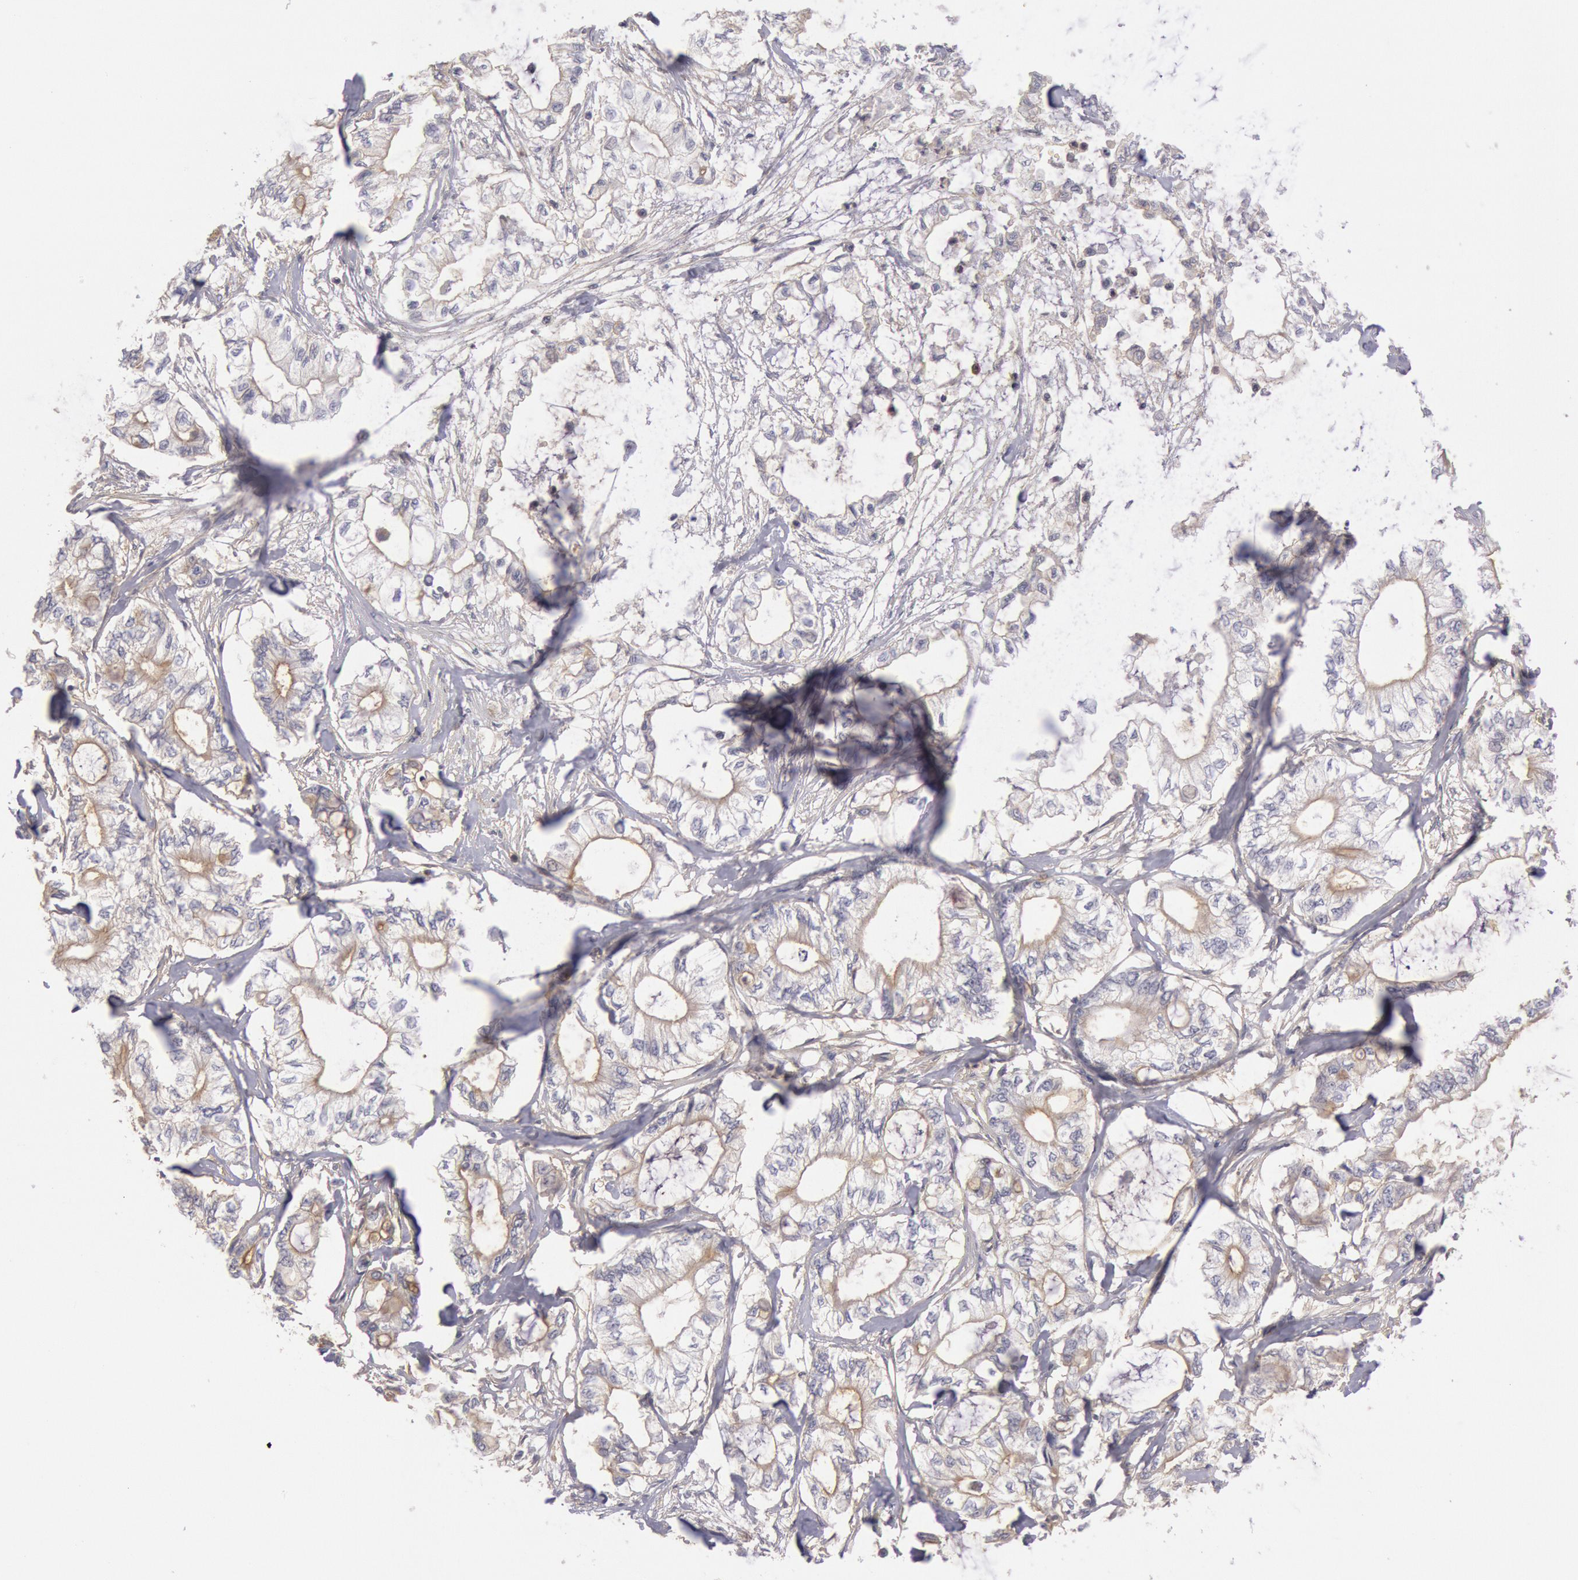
{"staining": {"intensity": "weak", "quantity": "25%-75%", "location": "cytoplasmic/membranous"}, "tissue": "pancreatic cancer", "cell_type": "Tumor cells", "image_type": "cancer", "snomed": [{"axis": "morphology", "description": "Adenocarcinoma, NOS"}, {"axis": "topography", "description": "Pancreas"}], "caption": "Pancreatic cancer (adenocarcinoma) tissue demonstrates weak cytoplasmic/membranous staining in approximately 25%-75% of tumor cells Using DAB (brown) and hematoxylin (blue) stains, captured at high magnification using brightfield microscopy.", "gene": "SNAP23", "patient": {"sex": "male", "age": 79}}